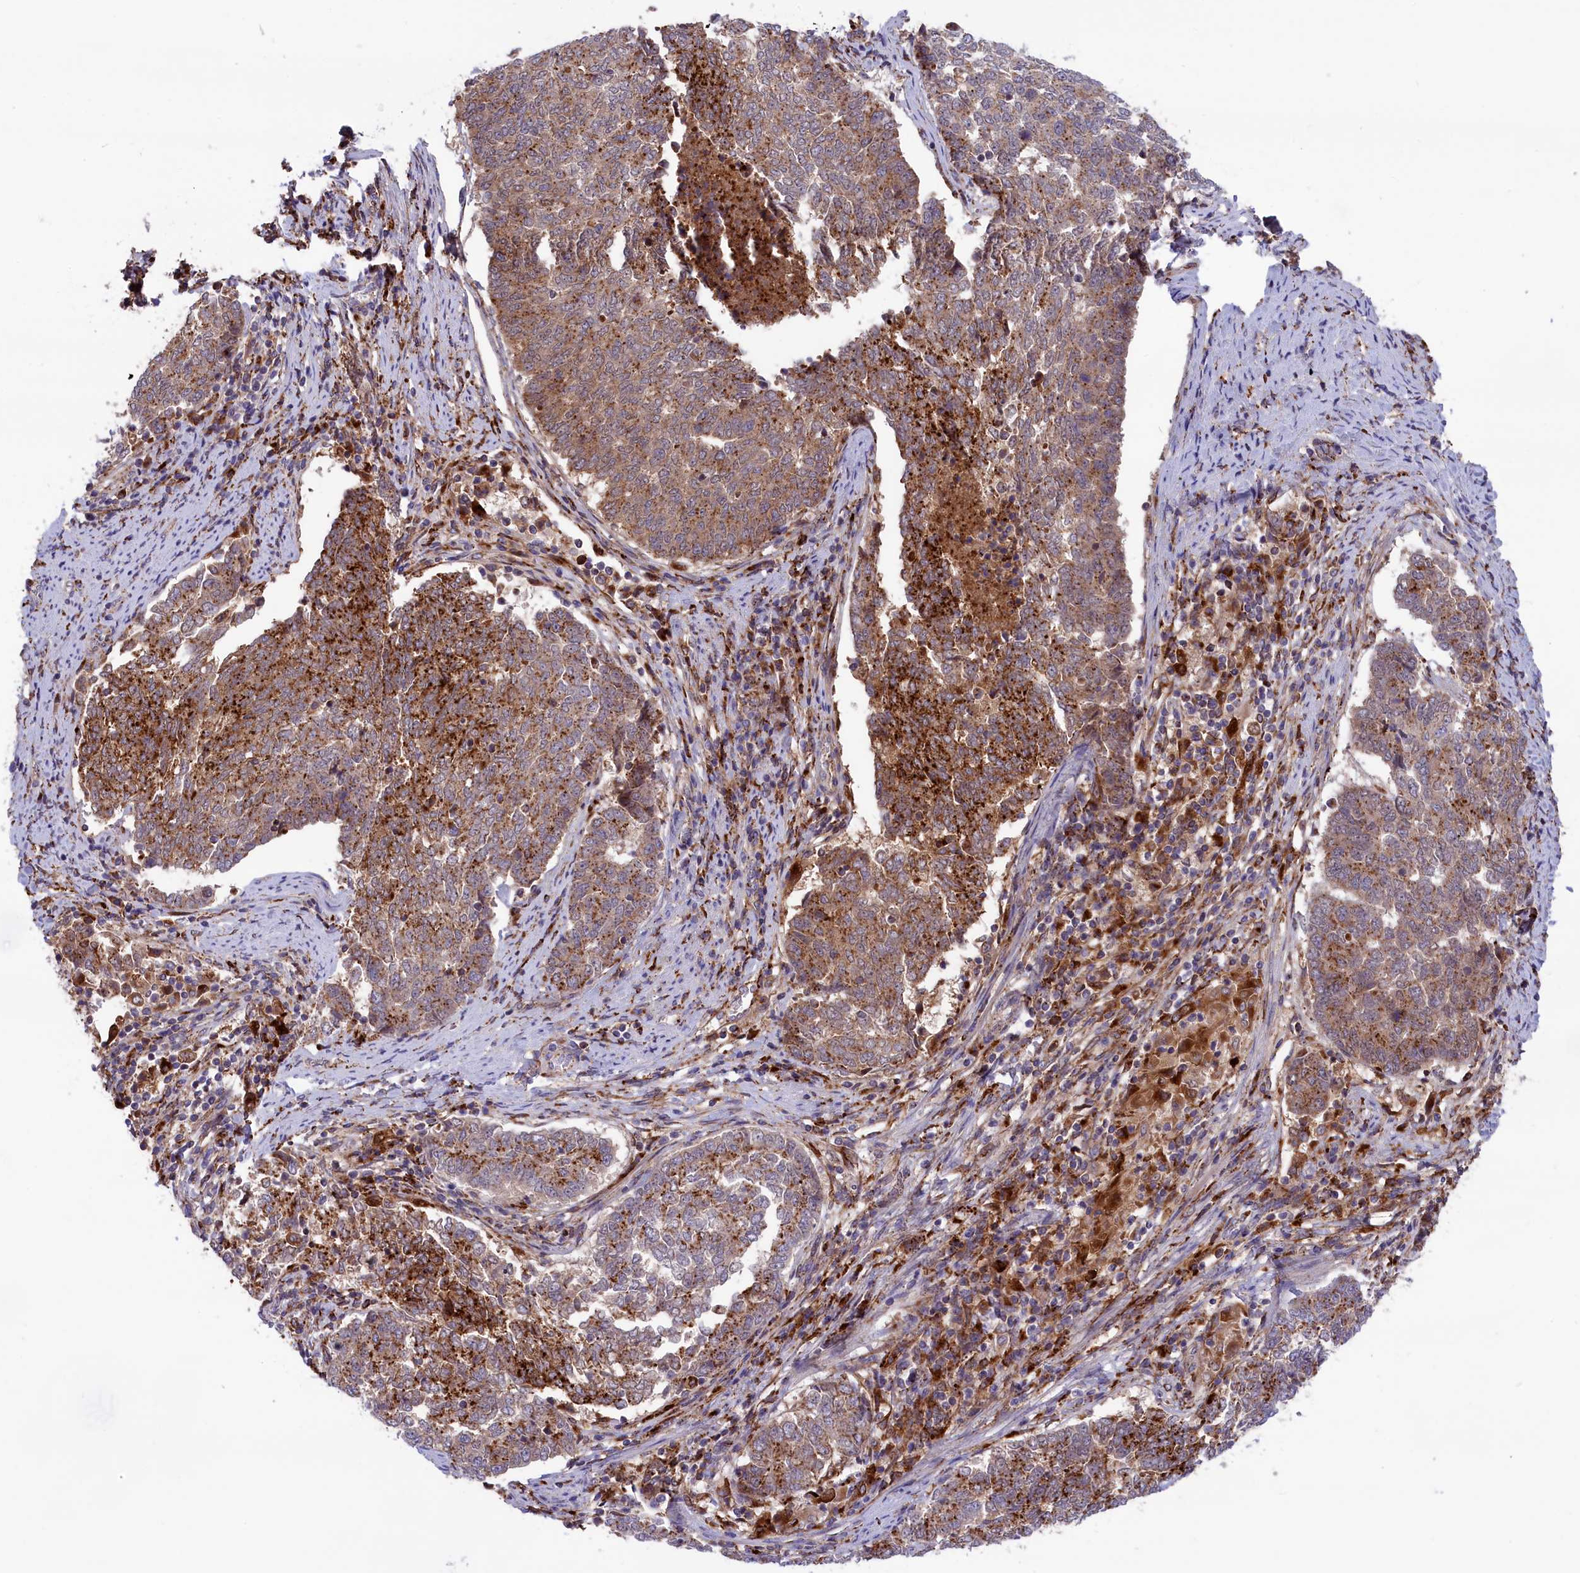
{"staining": {"intensity": "moderate", "quantity": ">75%", "location": "cytoplasmic/membranous"}, "tissue": "endometrial cancer", "cell_type": "Tumor cells", "image_type": "cancer", "snomed": [{"axis": "morphology", "description": "Adenocarcinoma, NOS"}, {"axis": "topography", "description": "Endometrium"}], "caption": "A medium amount of moderate cytoplasmic/membranous staining is appreciated in approximately >75% of tumor cells in adenocarcinoma (endometrial) tissue.", "gene": "MAN2B1", "patient": {"sex": "female", "age": 80}}